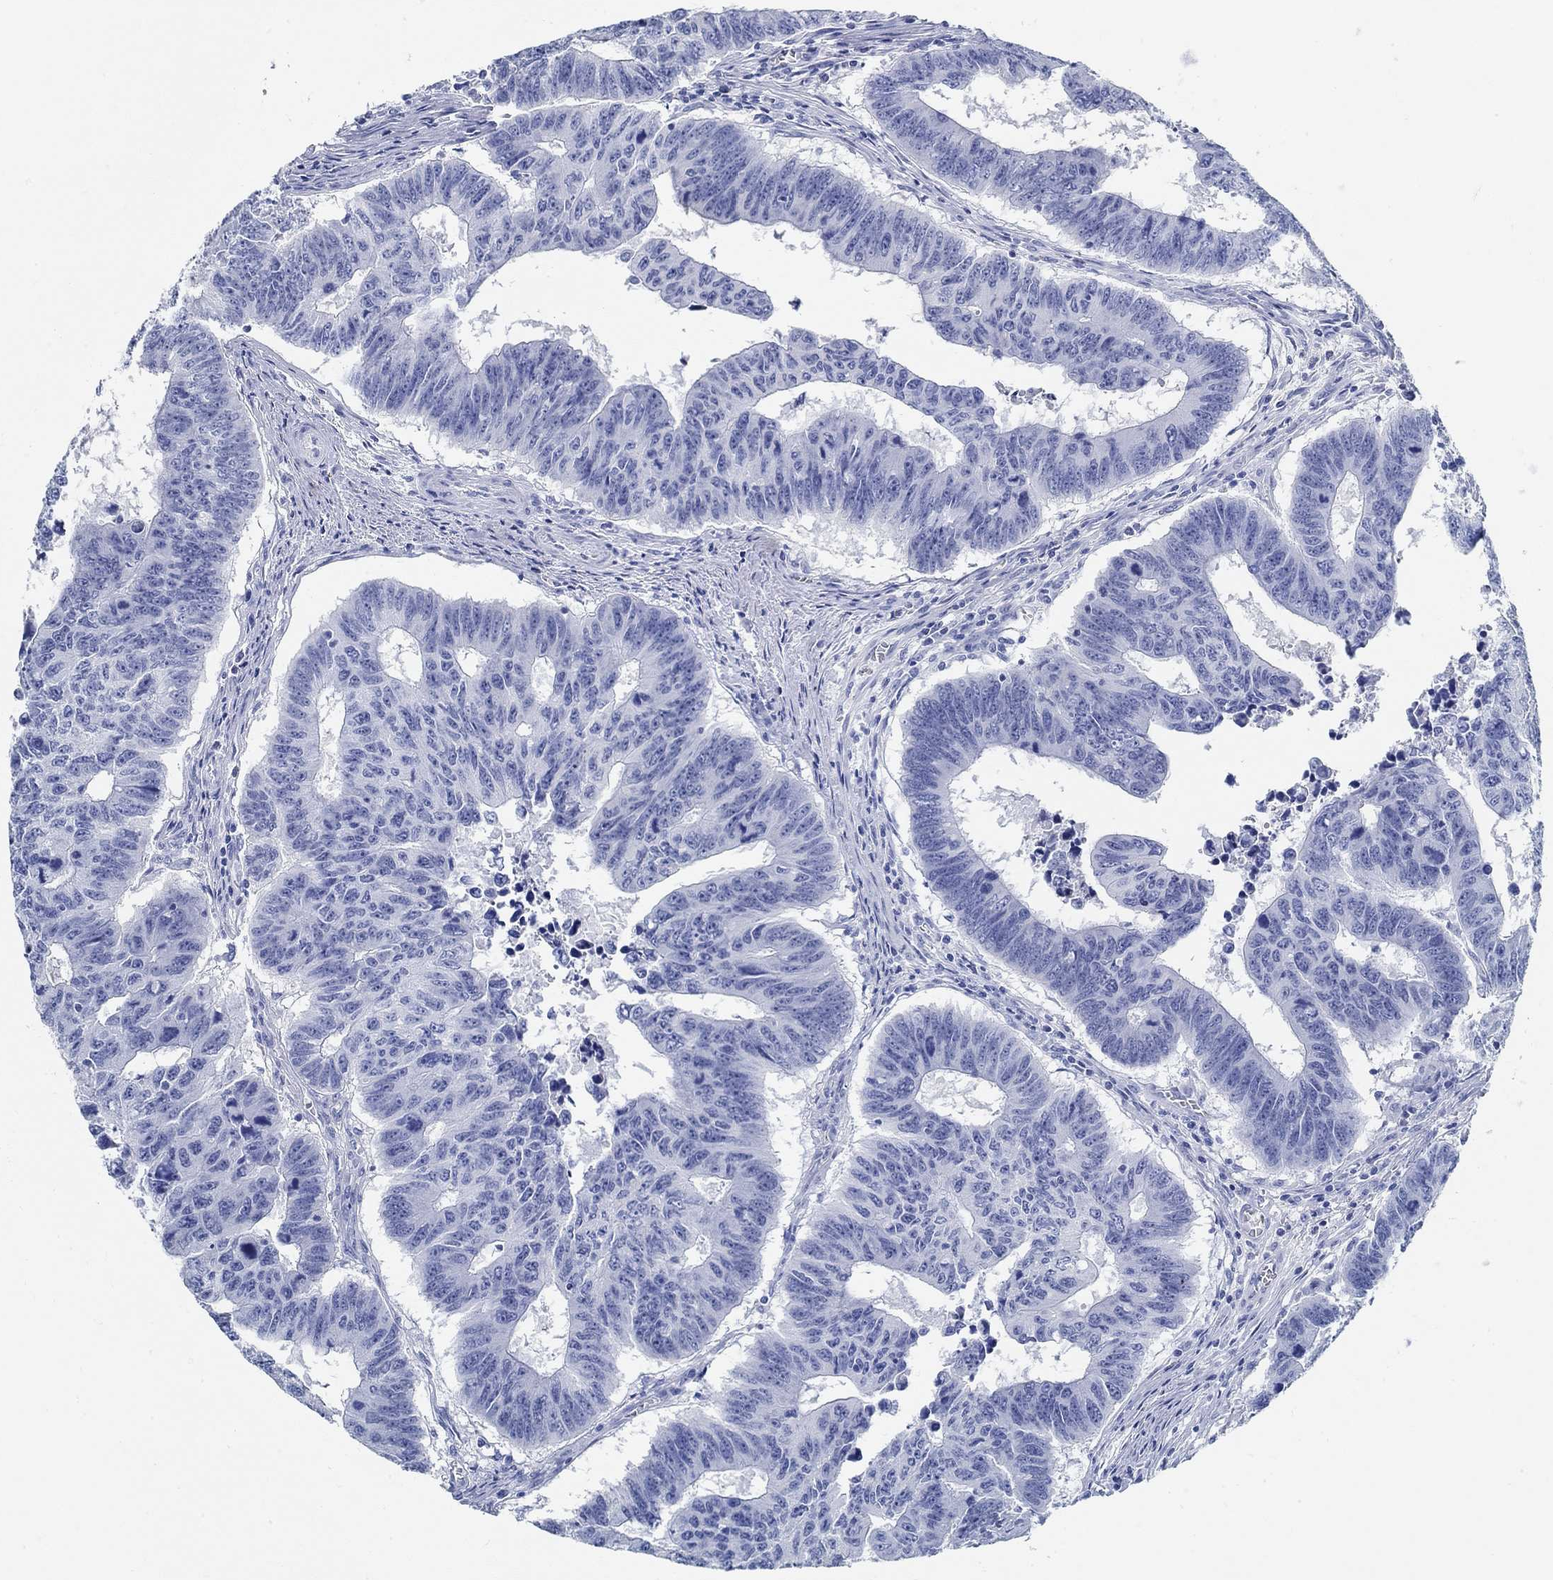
{"staining": {"intensity": "negative", "quantity": "none", "location": "none"}, "tissue": "colorectal cancer", "cell_type": "Tumor cells", "image_type": "cancer", "snomed": [{"axis": "morphology", "description": "Adenocarcinoma, NOS"}, {"axis": "topography", "description": "Appendix"}, {"axis": "topography", "description": "Colon"}, {"axis": "topography", "description": "Cecum"}, {"axis": "topography", "description": "Colon asc"}], "caption": "Tumor cells are negative for protein expression in human adenocarcinoma (colorectal).", "gene": "SLC45A1", "patient": {"sex": "female", "age": 85}}